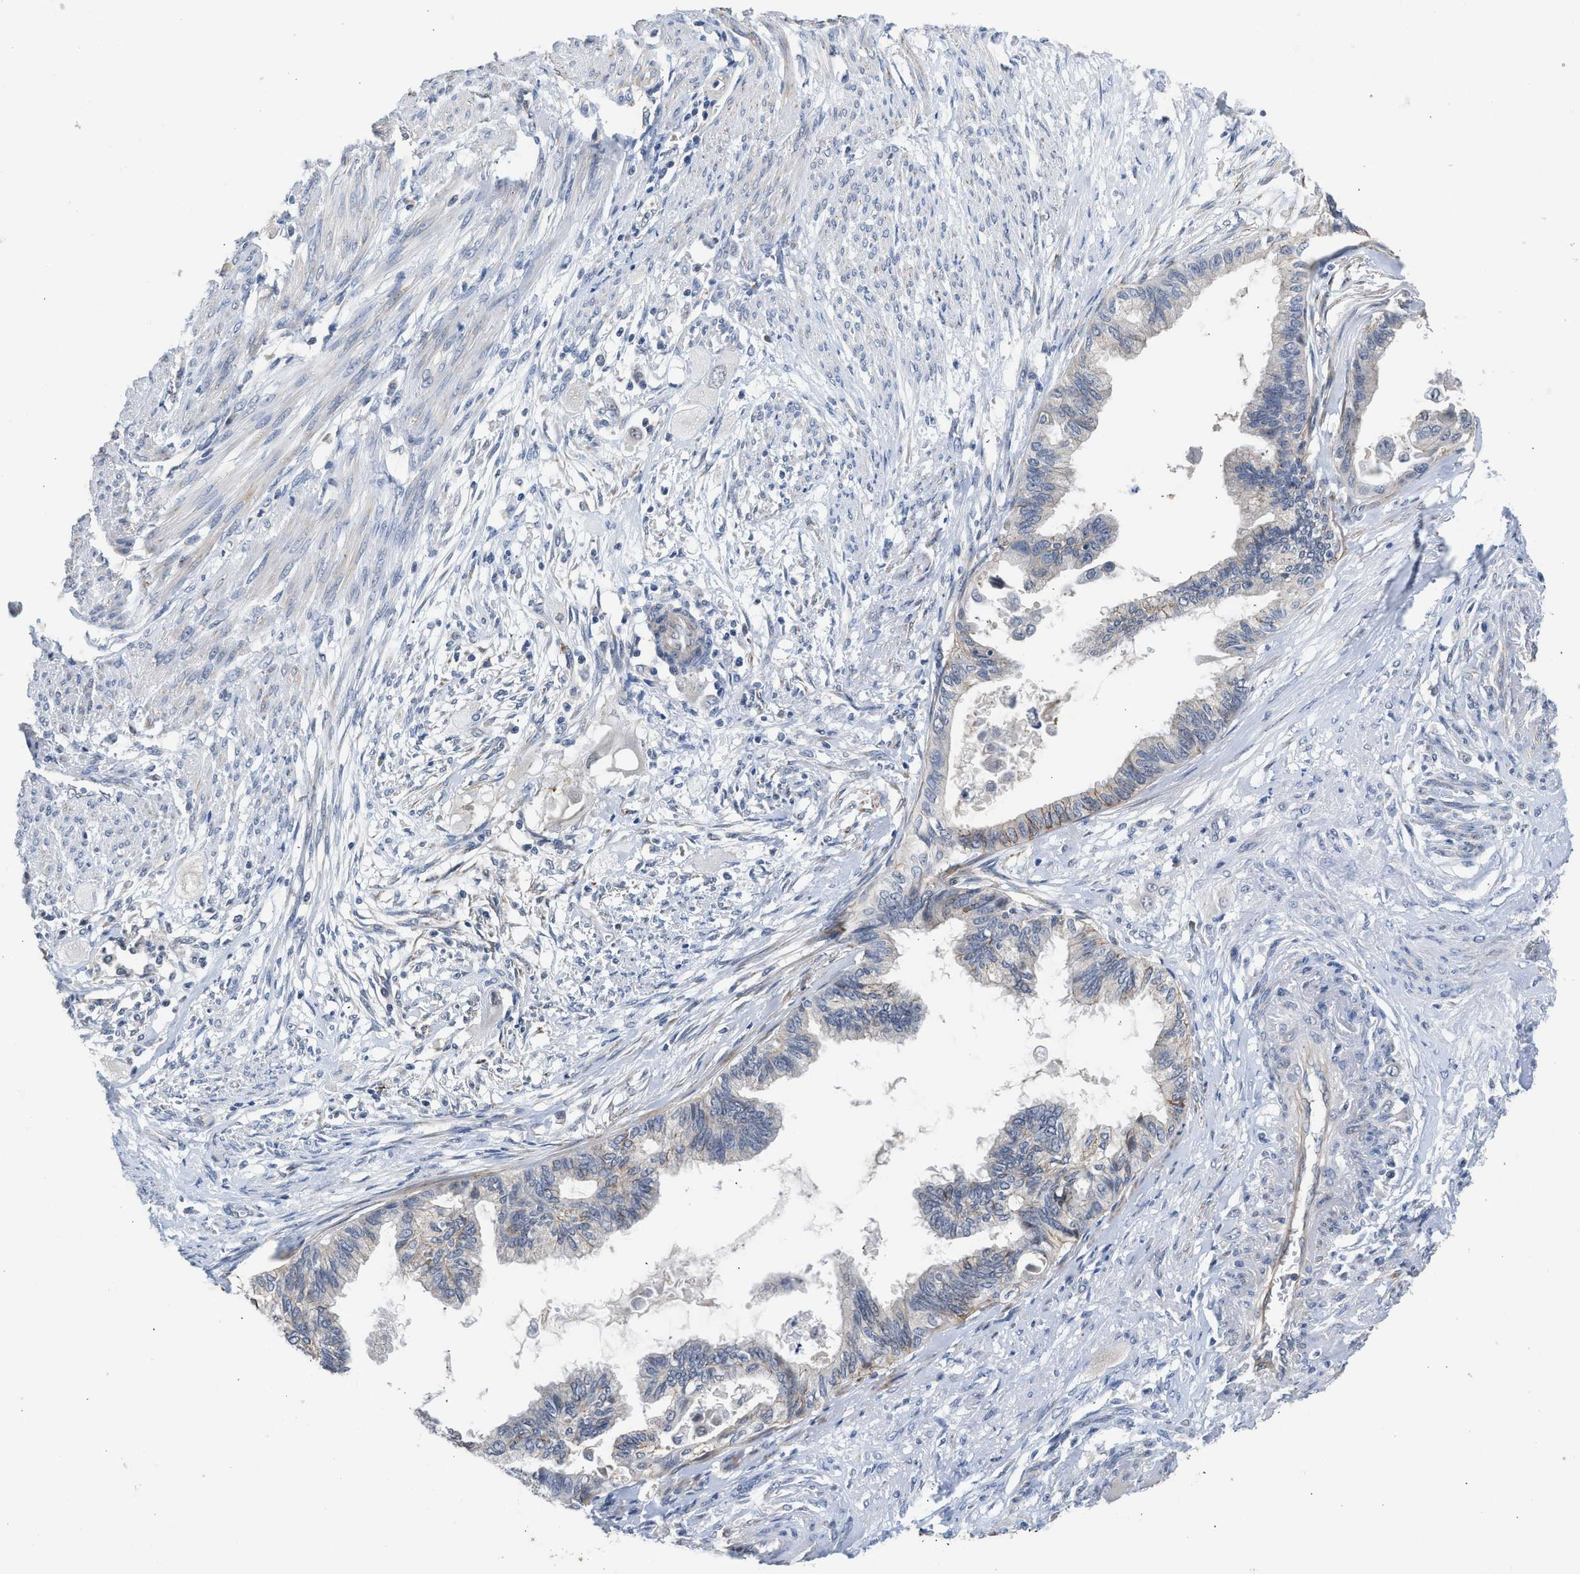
{"staining": {"intensity": "weak", "quantity": "<25%", "location": "cytoplasmic/membranous"}, "tissue": "cervical cancer", "cell_type": "Tumor cells", "image_type": "cancer", "snomed": [{"axis": "morphology", "description": "Normal tissue, NOS"}, {"axis": "morphology", "description": "Adenocarcinoma, NOS"}, {"axis": "topography", "description": "Cervix"}, {"axis": "topography", "description": "Endometrium"}], "caption": "Immunohistochemistry (IHC) image of human cervical cancer stained for a protein (brown), which demonstrates no staining in tumor cells.", "gene": "CSF3R", "patient": {"sex": "female", "age": 86}}